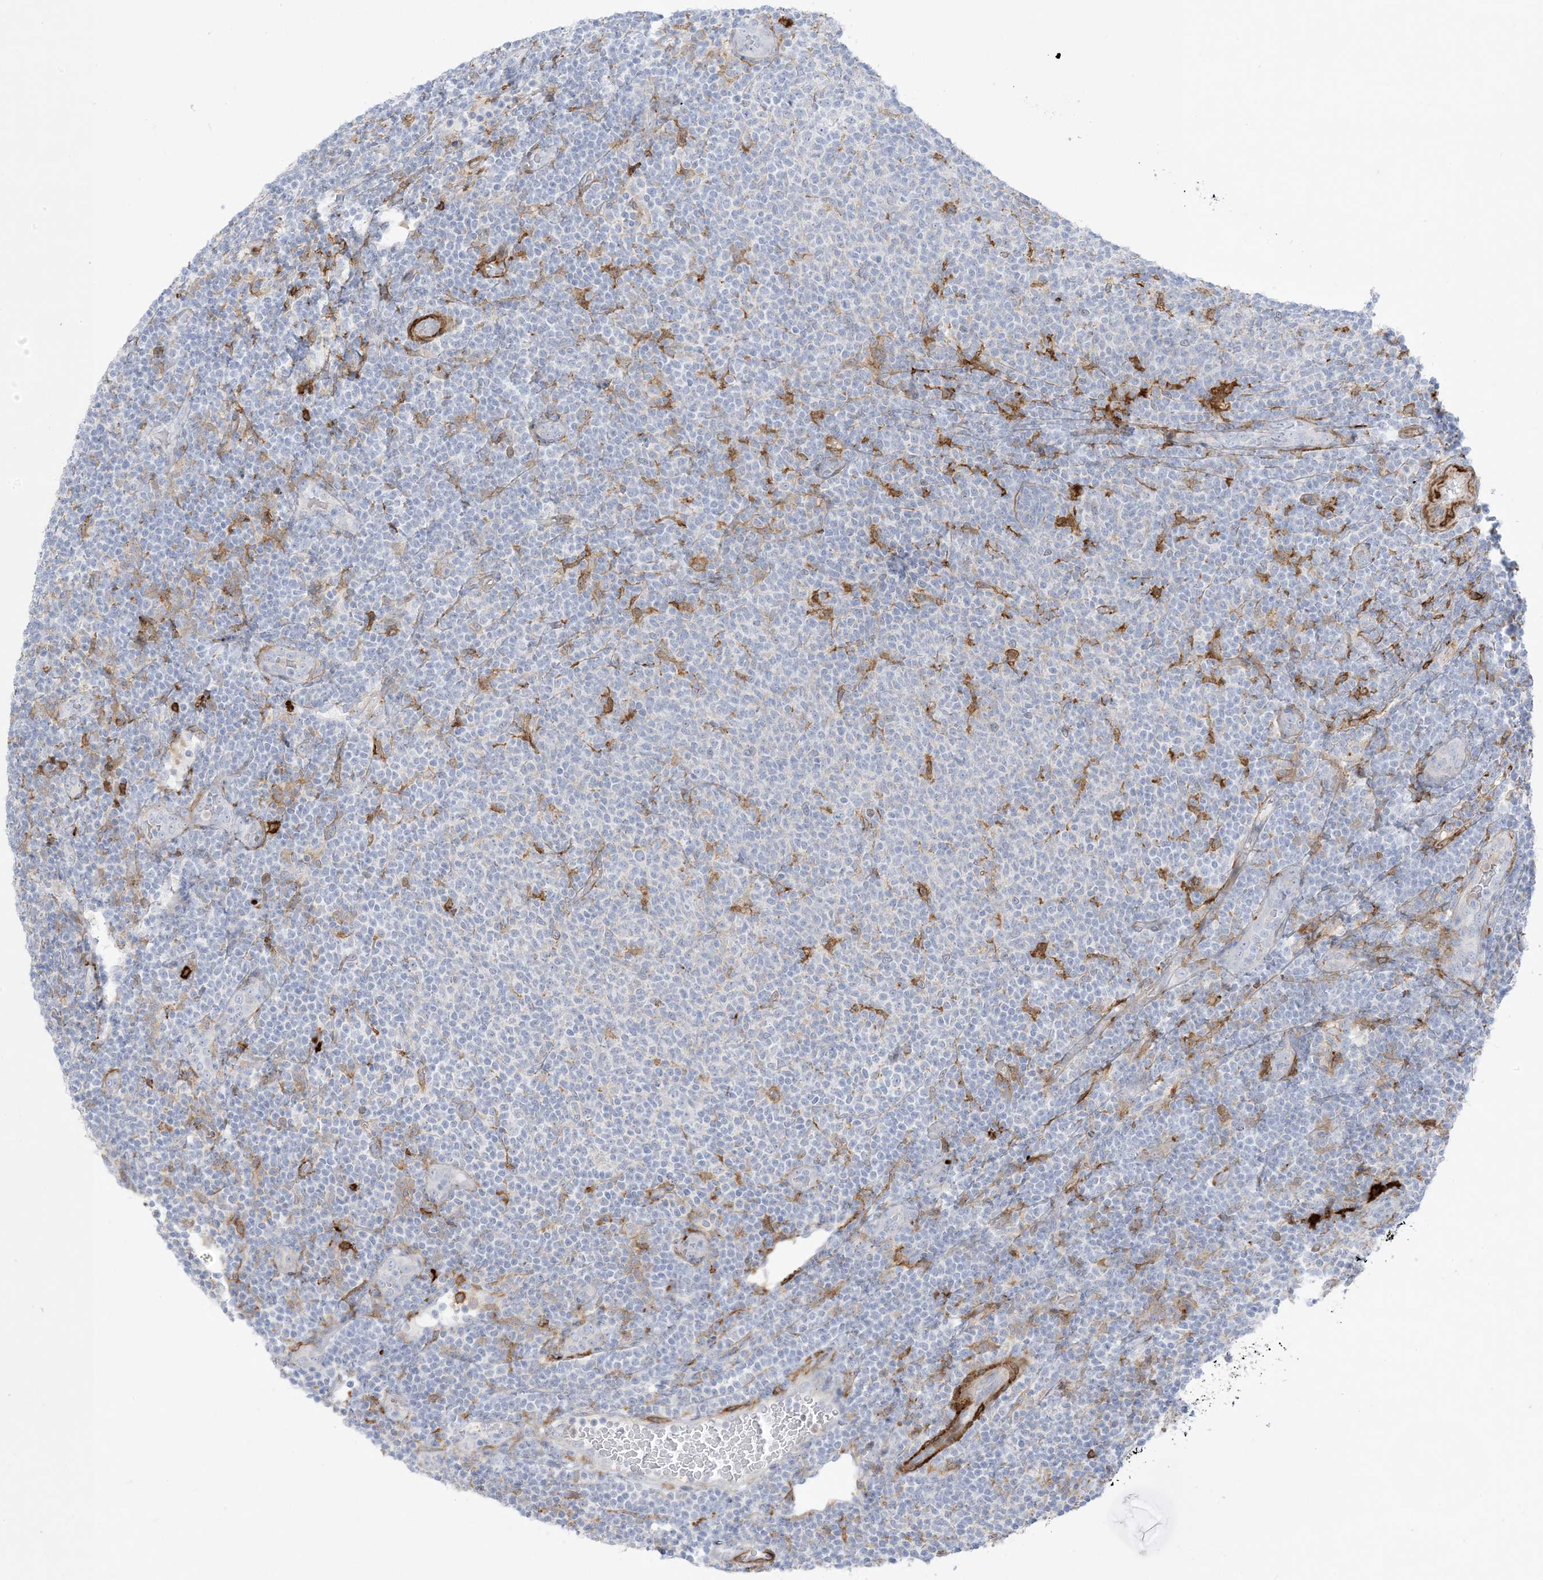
{"staining": {"intensity": "negative", "quantity": "none", "location": "none"}, "tissue": "lymphoma", "cell_type": "Tumor cells", "image_type": "cancer", "snomed": [{"axis": "morphology", "description": "Malignant lymphoma, non-Hodgkin's type, Low grade"}, {"axis": "topography", "description": "Lymph node"}], "caption": "A photomicrograph of low-grade malignant lymphoma, non-Hodgkin's type stained for a protein displays no brown staining in tumor cells.", "gene": "ICMT", "patient": {"sex": "male", "age": 66}}